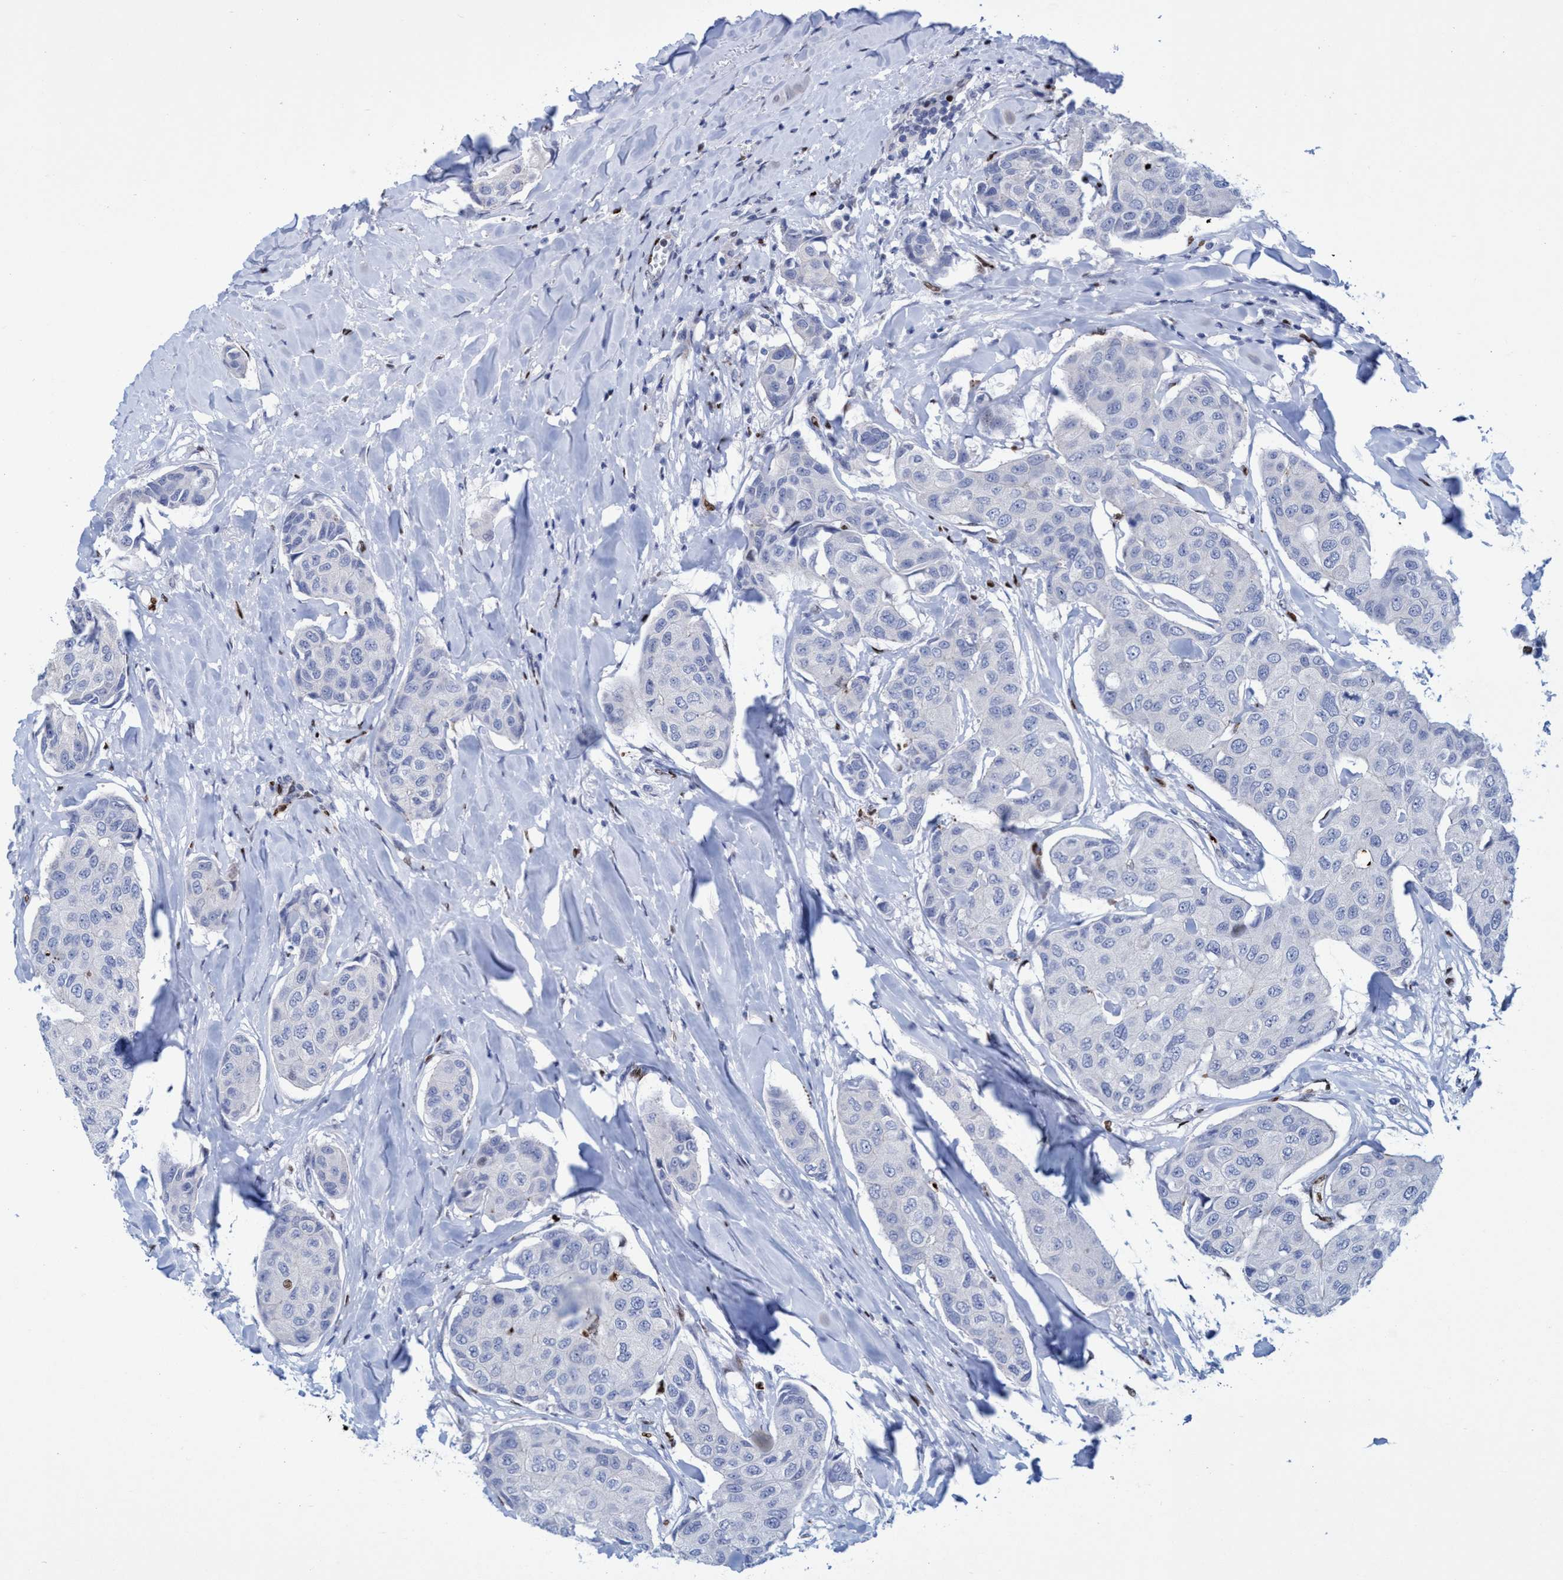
{"staining": {"intensity": "negative", "quantity": "none", "location": "none"}, "tissue": "breast cancer", "cell_type": "Tumor cells", "image_type": "cancer", "snomed": [{"axis": "morphology", "description": "Duct carcinoma"}, {"axis": "topography", "description": "Breast"}], "caption": "Tumor cells are negative for brown protein staining in breast cancer (invasive ductal carcinoma). Nuclei are stained in blue.", "gene": "R3HCC1", "patient": {"sex": "female", "age": 80}}